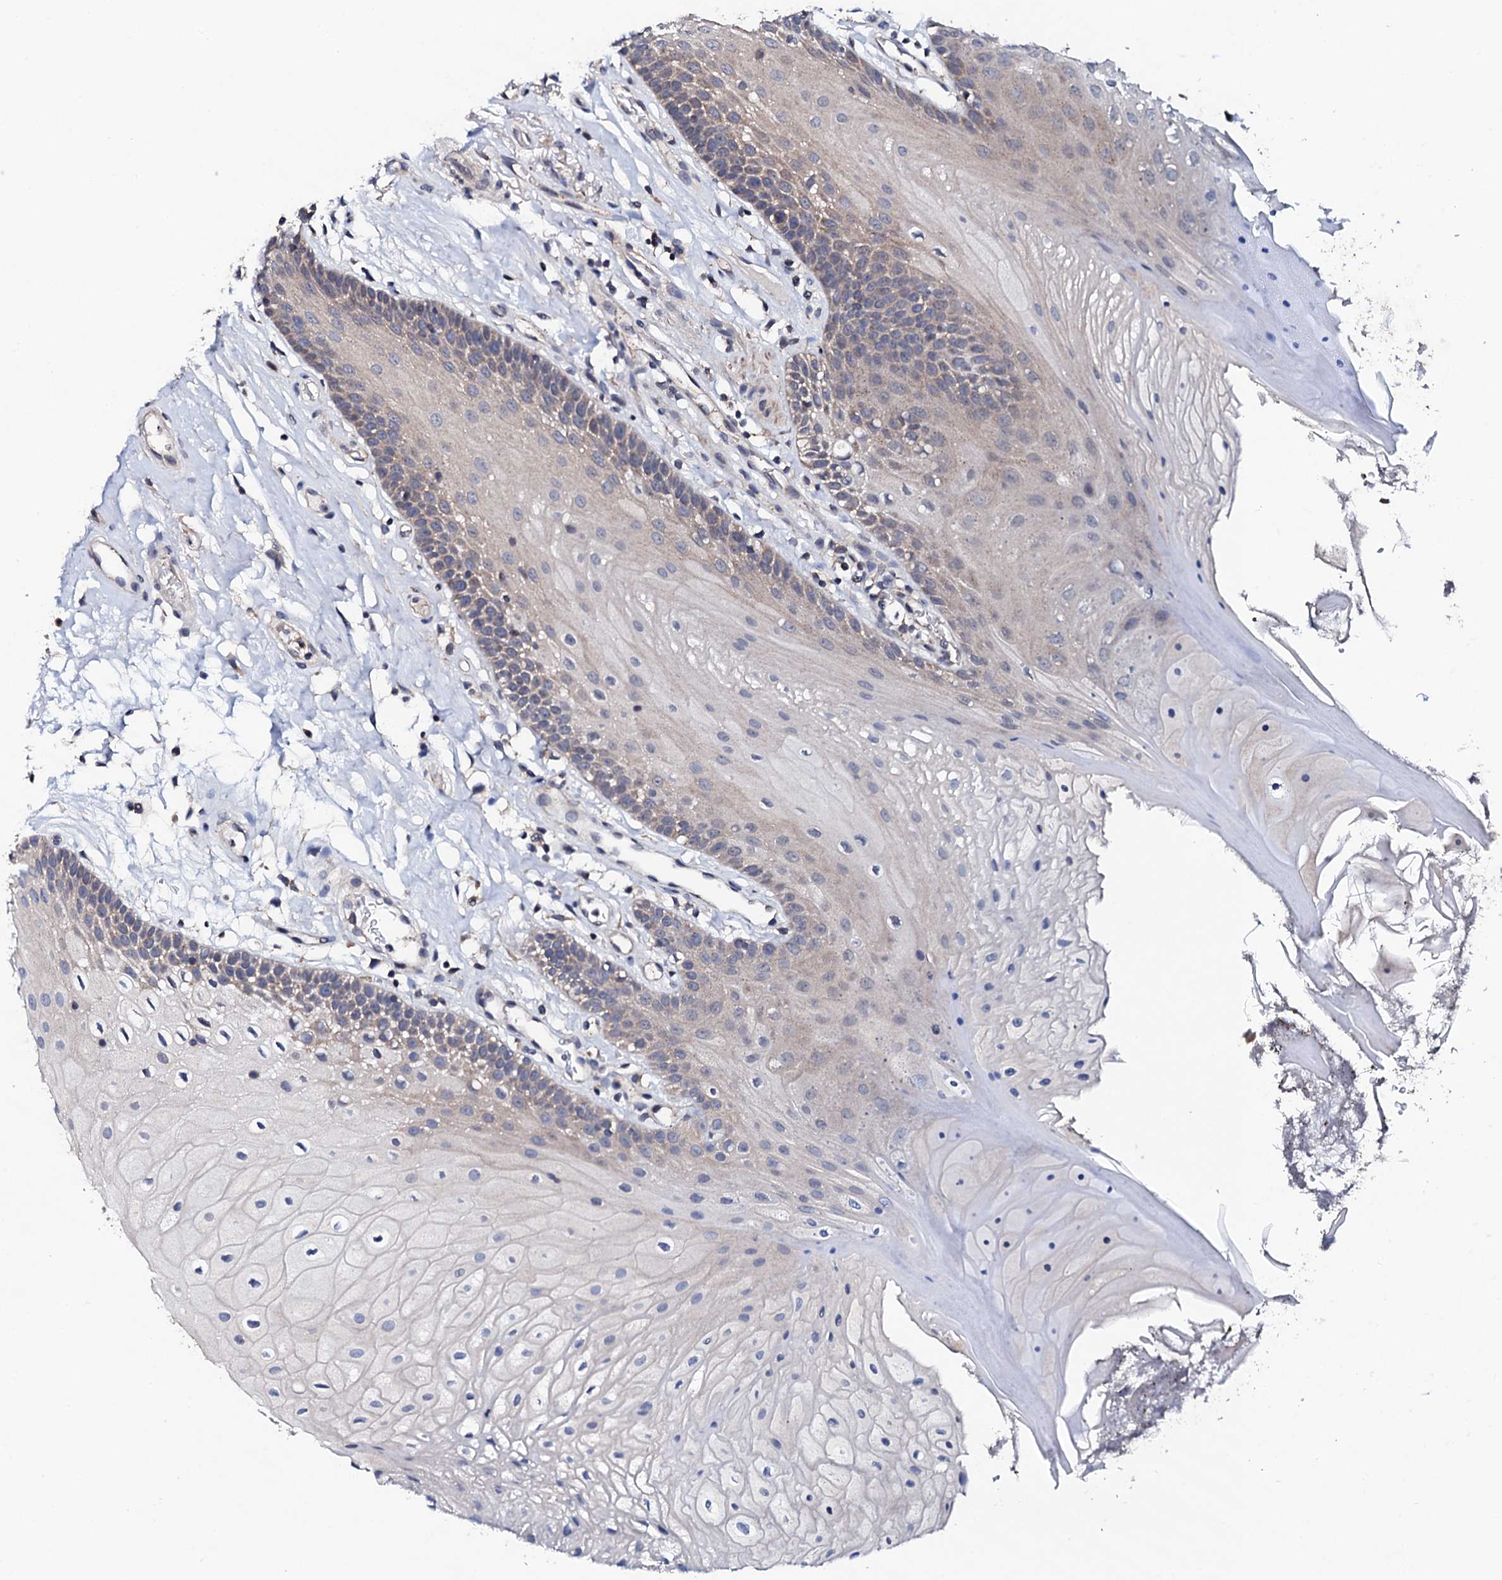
{"staining": {"intensity": "weak", "quantity": "25%-75%", "location": "cytoplasmic/membranous"}, "tissue": "oral mucosa", "cell_type": "Squamous epithelial cells", "image_type": "normal", "snomed": [{"axis": "morphology", "description": "Normal tissue, NOS"}, {"axis": "topography", "description": "Oral tissue"}], "caption": "Oral mucosa stained with immunohistochemistry displays weak cytoplasmic/membranous expression in approximately 25%-75% of squamous epithelial cells. The protein is stained brown, and the nuclei are stained in blue (DAB (3,3'-diaminobenzidine) IHC with brightfield microscopy, high magnification).", "gene": "EDC3", "patient": {"sex": "female", "age": 80}}